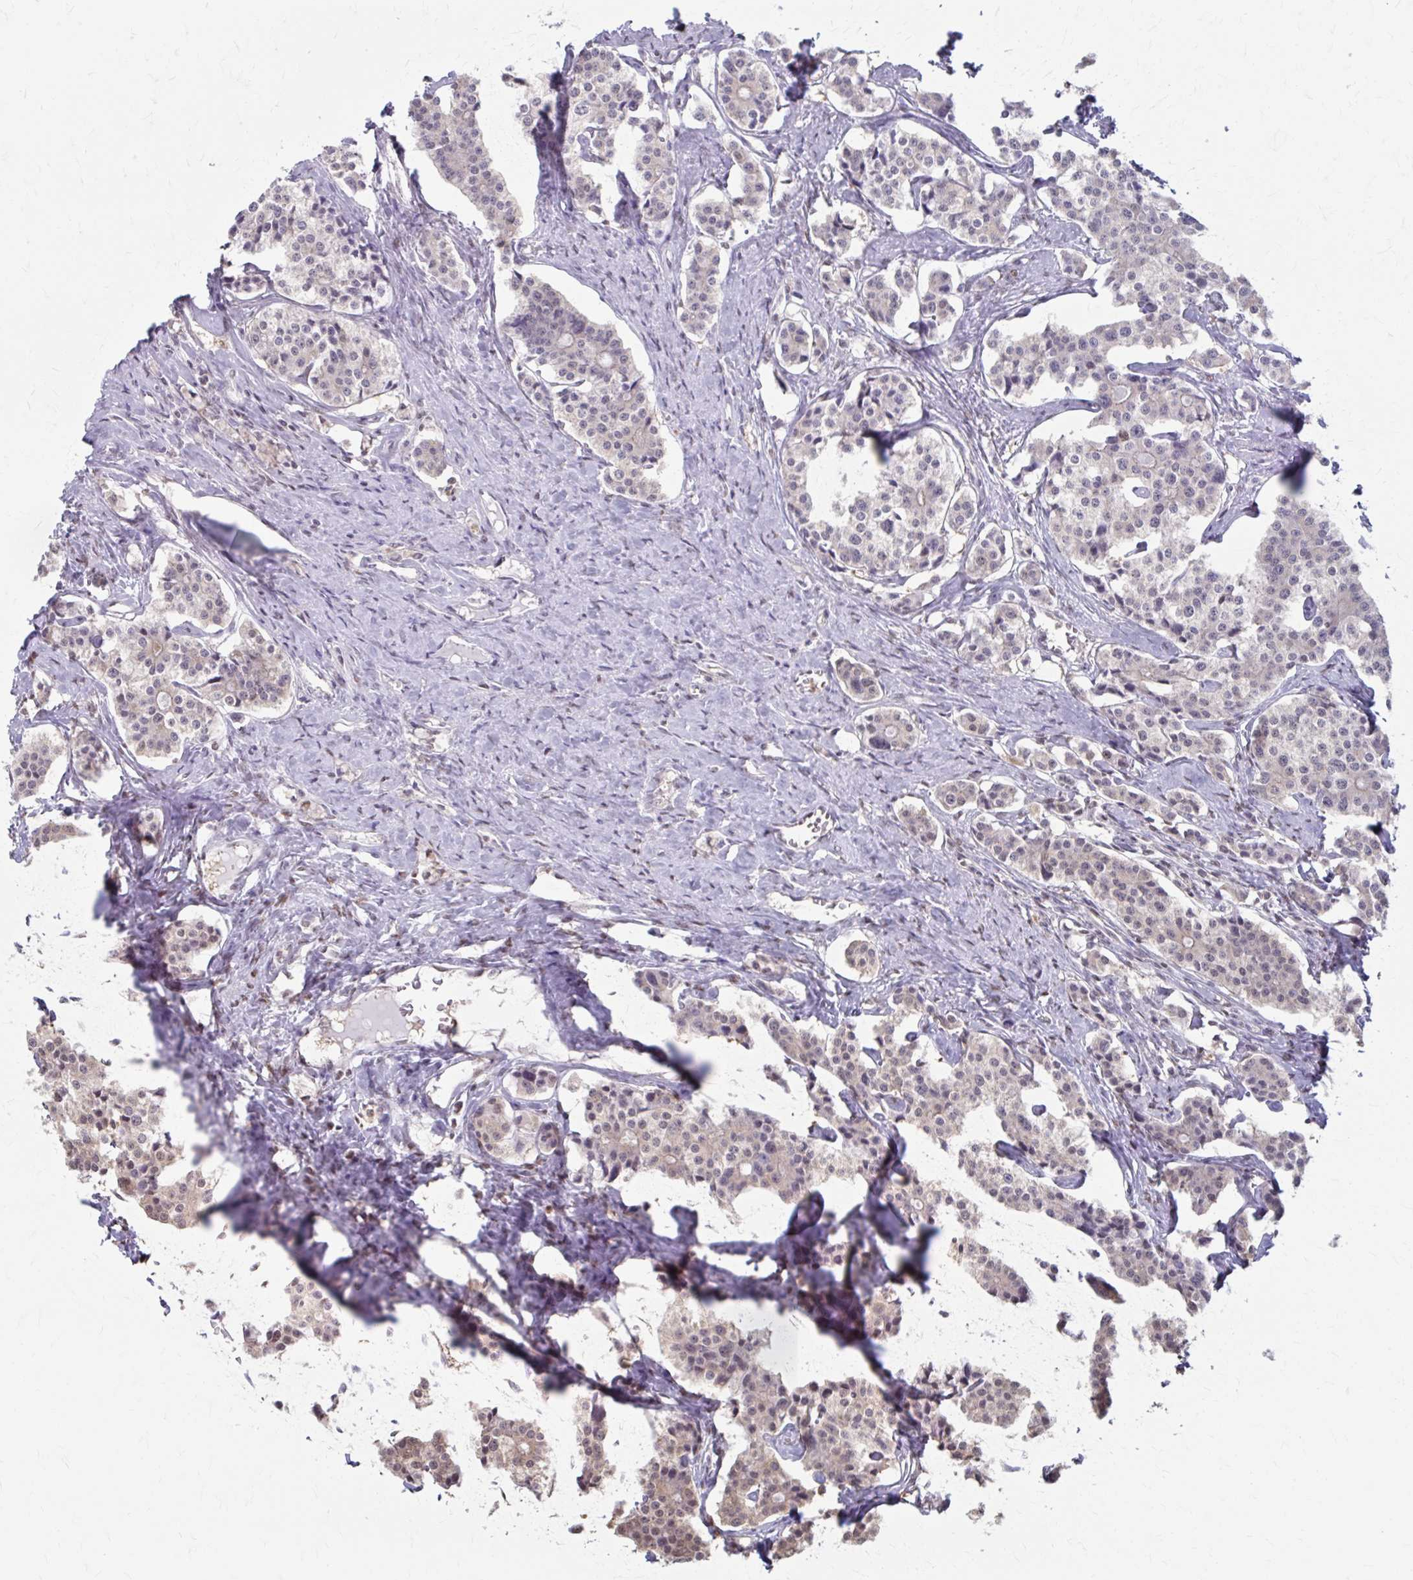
{"staining": {"intensity": "weak", "quantity": "25%-75%", "location": "cytoplasmic/membranous,nuclear"}, "tissue": "carcinoid", "cell_type": "Tumor cells", "image_type": "cancer", "snomed": [{"axis": "morphology", "description": "Carcinoid, malignant, NOS"}, {"axis": "topography", "description": "Small intestine"}], "caption": "Carcinoid (malignant) tissue exhibits weak cytoplasmic/membranous and nuclear expression in approximately 25%-75% of tumor cells", "gene": "ING4", "patient": {"sex": "male", "age": 63}}